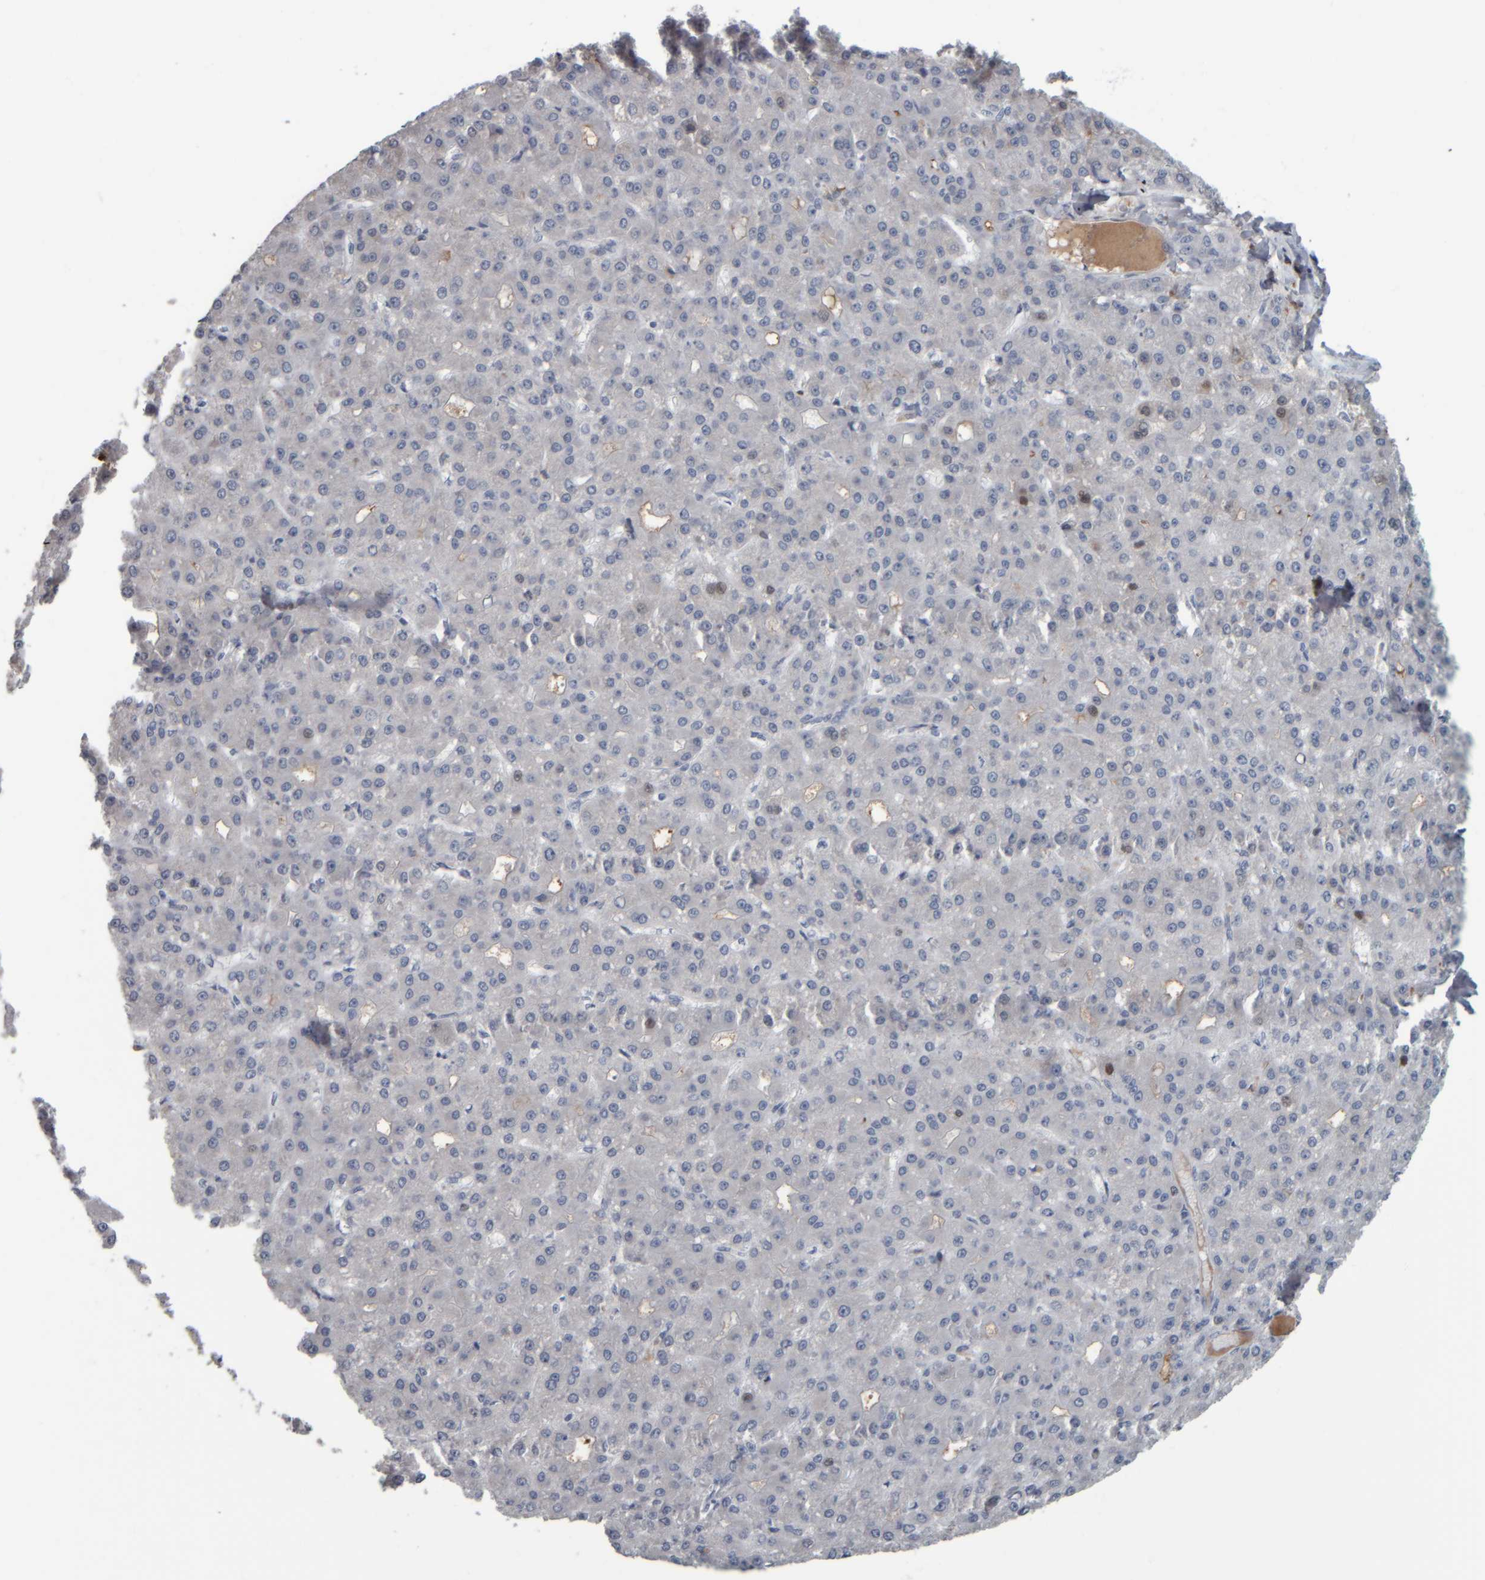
{"staining": {"intensity": "negative", "quantity": "none", "location": "none"}, "tissue": "liver cancer", "cell_type": "Tumor cells", "image_type": "cancer", "snomed": [{"axis": "morphology", "description": "Carcinoma, Hepatocellular, NOS"}, {"axis": "topography", "description": "Liver"}], "caption": "The immunohistochemistry (IHC) photomicrograph has no significant expression in tumor cells of liver cancer (hepatocellular carcinoma) tissue.", "gene": "CAVIN4", "patient": {"sex": "male", "age": 67}}